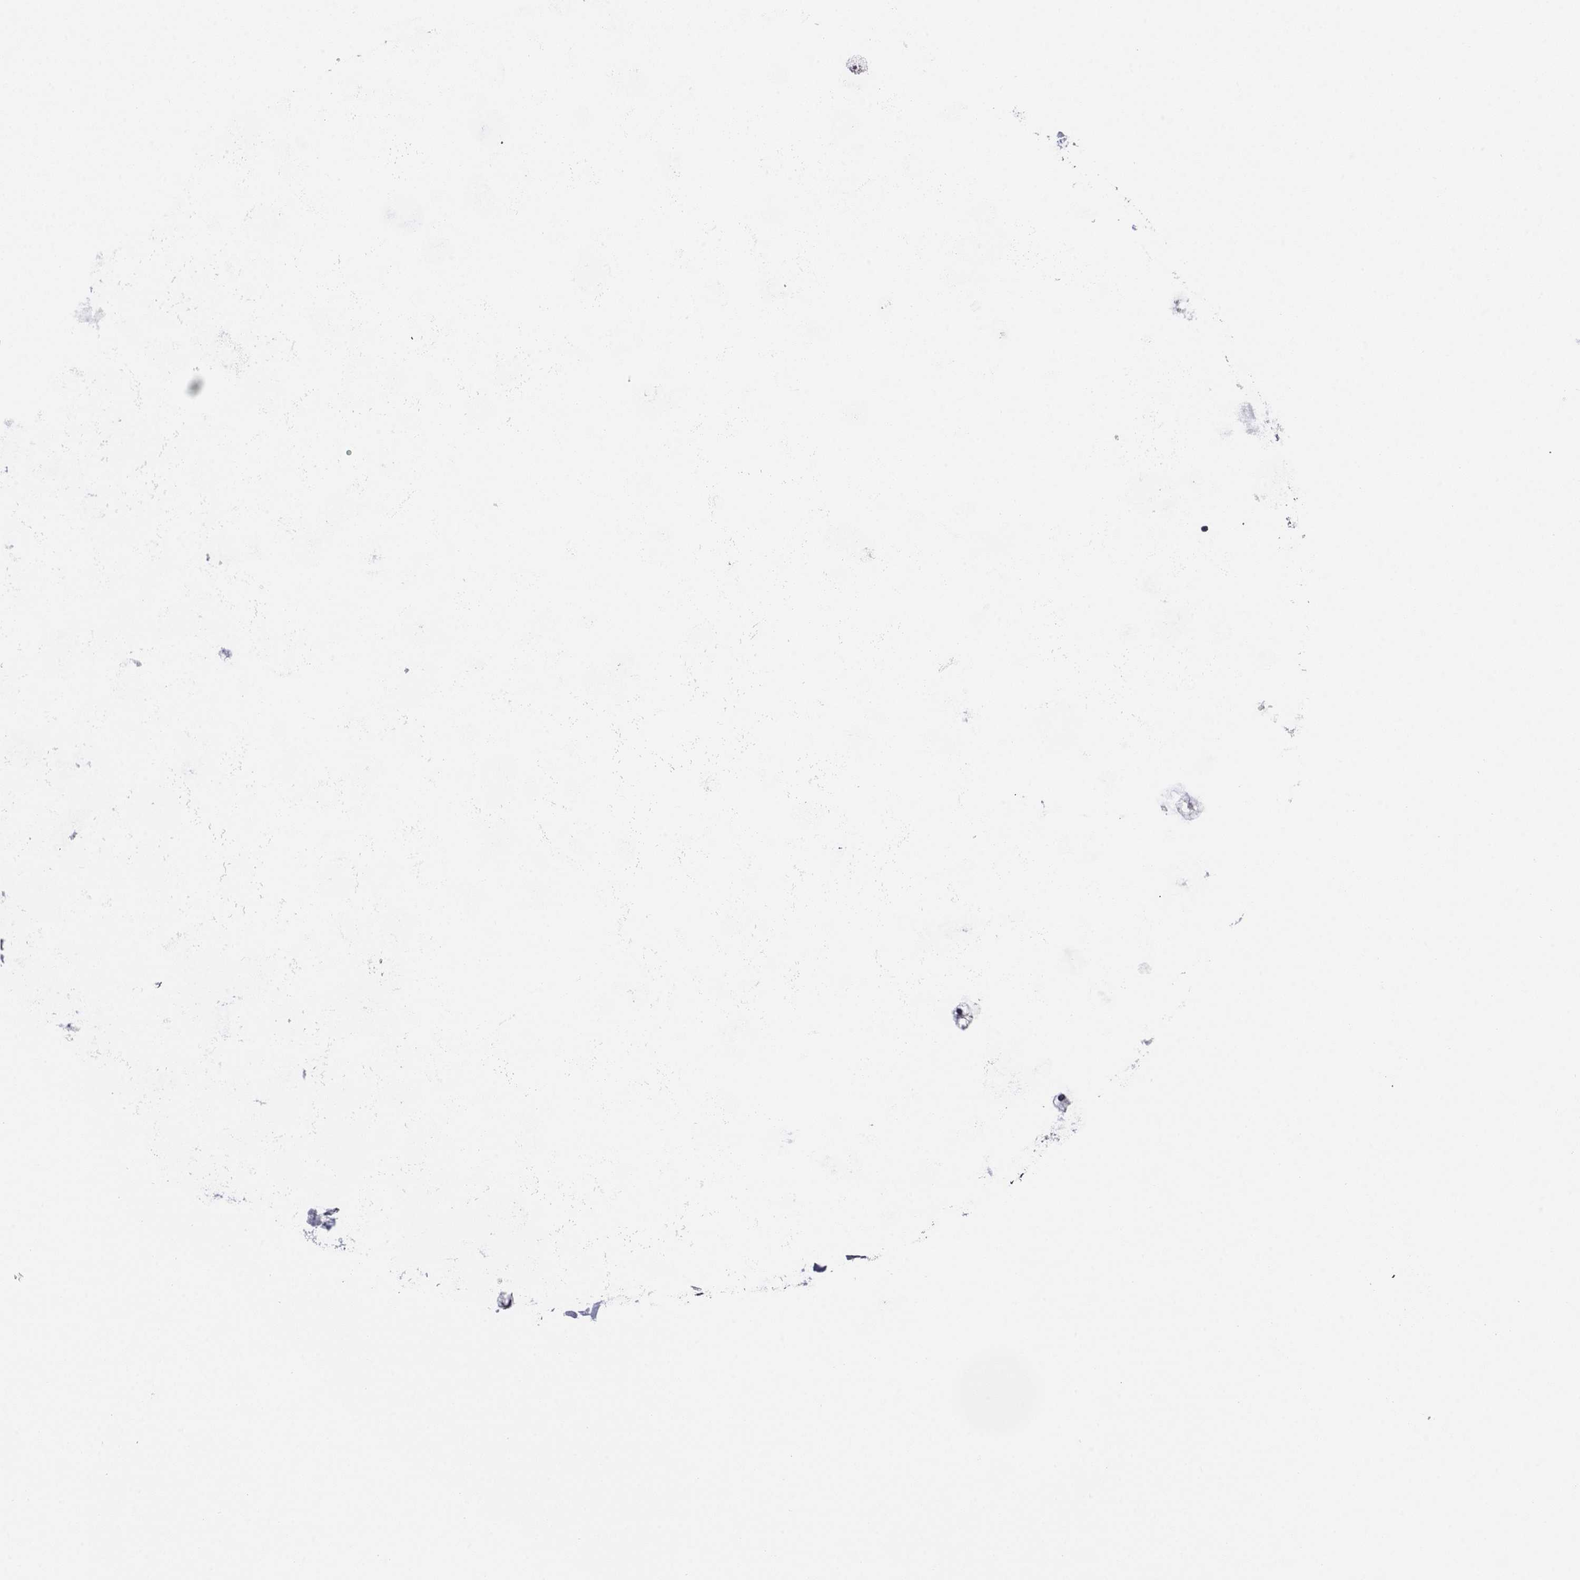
{"staining": {"intensity": "negative", "quantity": "none", "location": "none"}, "tissue": "soft tissue", "cell_type": "Fibroblasts", "image_type": "normal", "snomed": [{"axis": "morphology", "description": "Normal tissue, NOS"}, {"axis": "morphology", "description": "Squamous cell carcinoma, NOS"}, {"axis": "topography", "description": "Cartilage tissue"}, {"axis": "topography", "description": "Lung"}], "caption": "Immunohistochemistry (IHC) image of unremarkable soft tissue: human soft tissue stained with DAB (3,3'-diaminobenzidine) reveals no significant protein staining in fibroblasts.", "gene": "MAGEC1", "patient": {"sex": "male", "age": 66}}